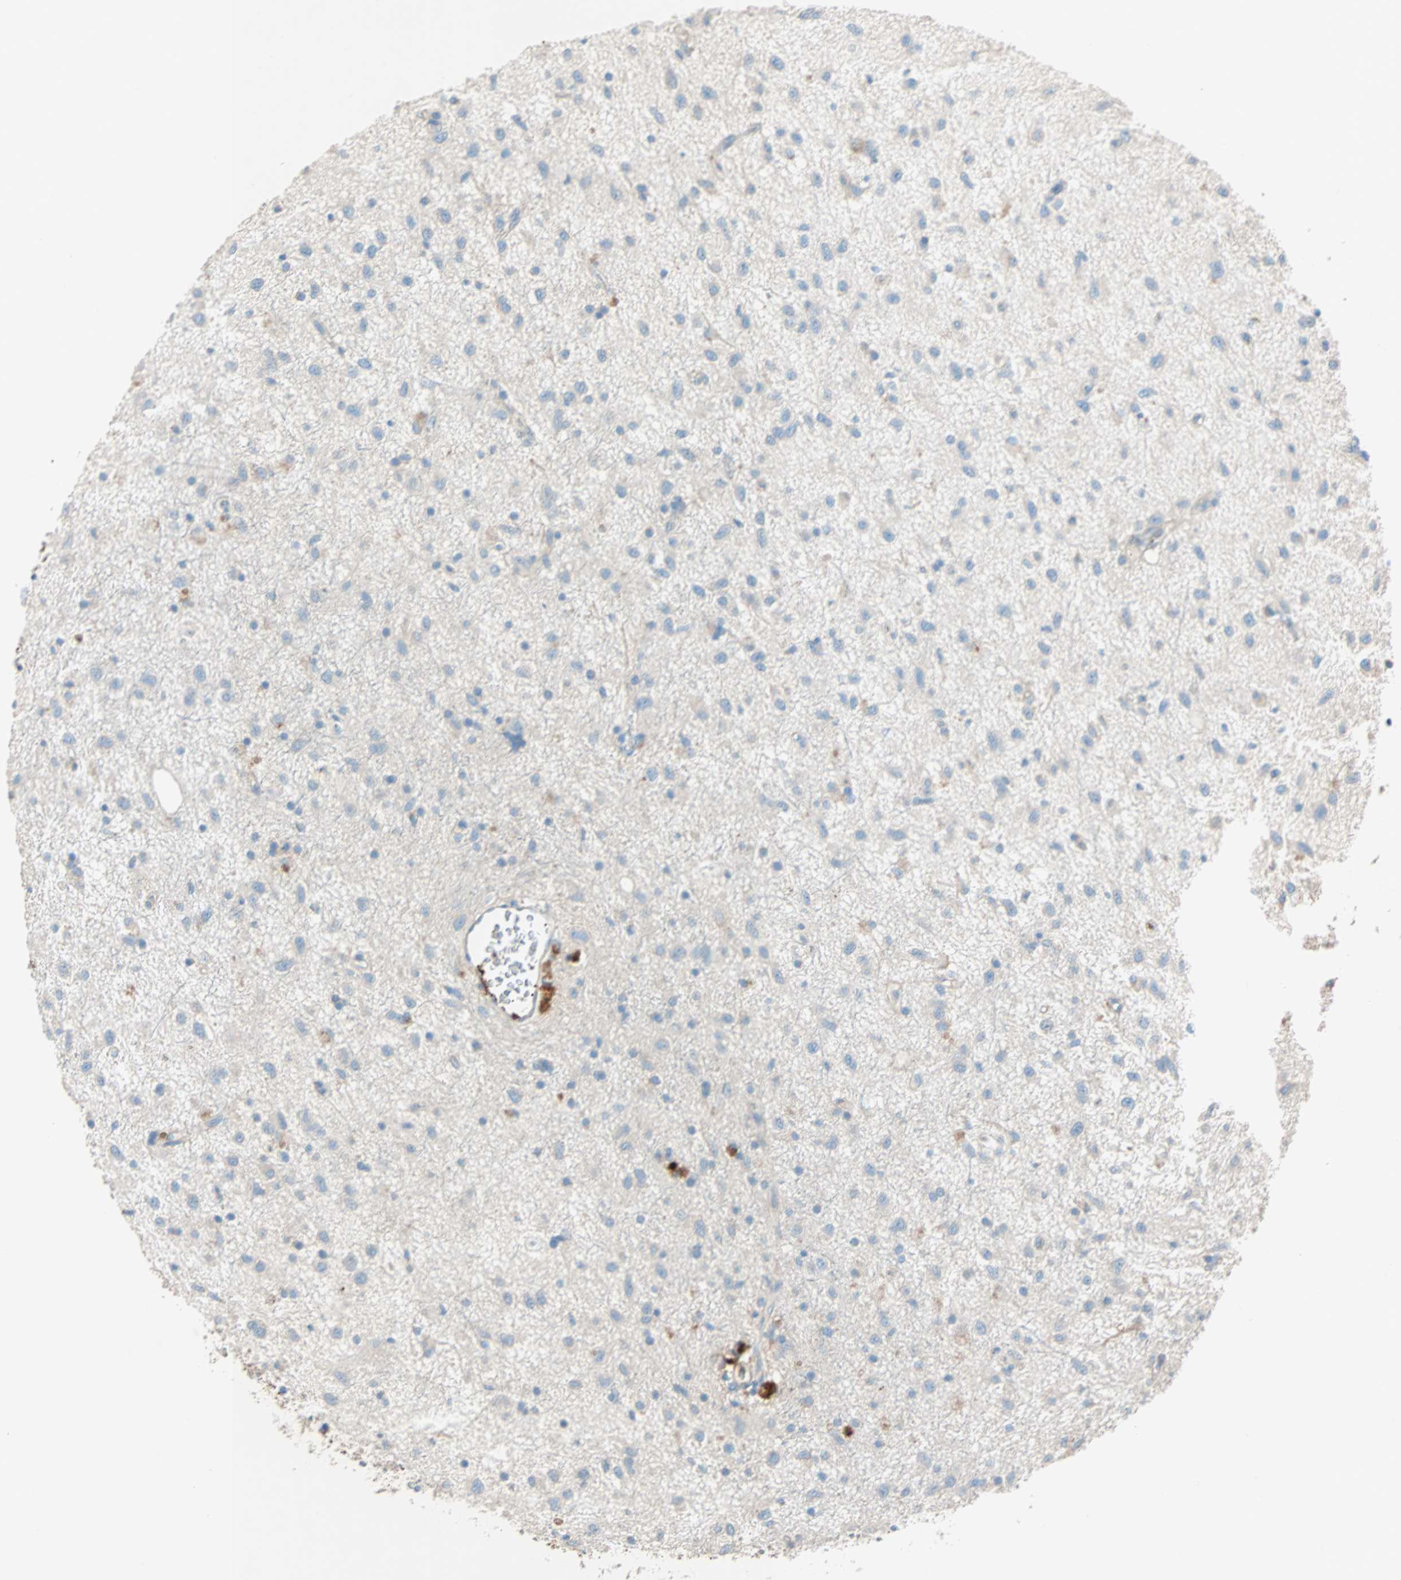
{"staining": {"intensity": "weak", "quantity": "25%-75%", "location": "cytoplasmic/membranous"}, "tissue": "glioma", "cell_type": "Tumor cells", "image_type": "cancer", "snomed": [{"axis": "morphology", "description": "Glioma, malignant, Low grade"}, {"axis": "topography", "description": "Brain"}], "caption": "Immunohistochemical staining of low-grade glioma (malignant) demonstrates weak cytoplasmic/membranous protein expression in about 25%-75% of tumor cells. (brown staining indicates protein expression, while blue staining denotes nuclei).", "gene": "LY6G6F", "patient": {"sex": "male", "age": 77}}